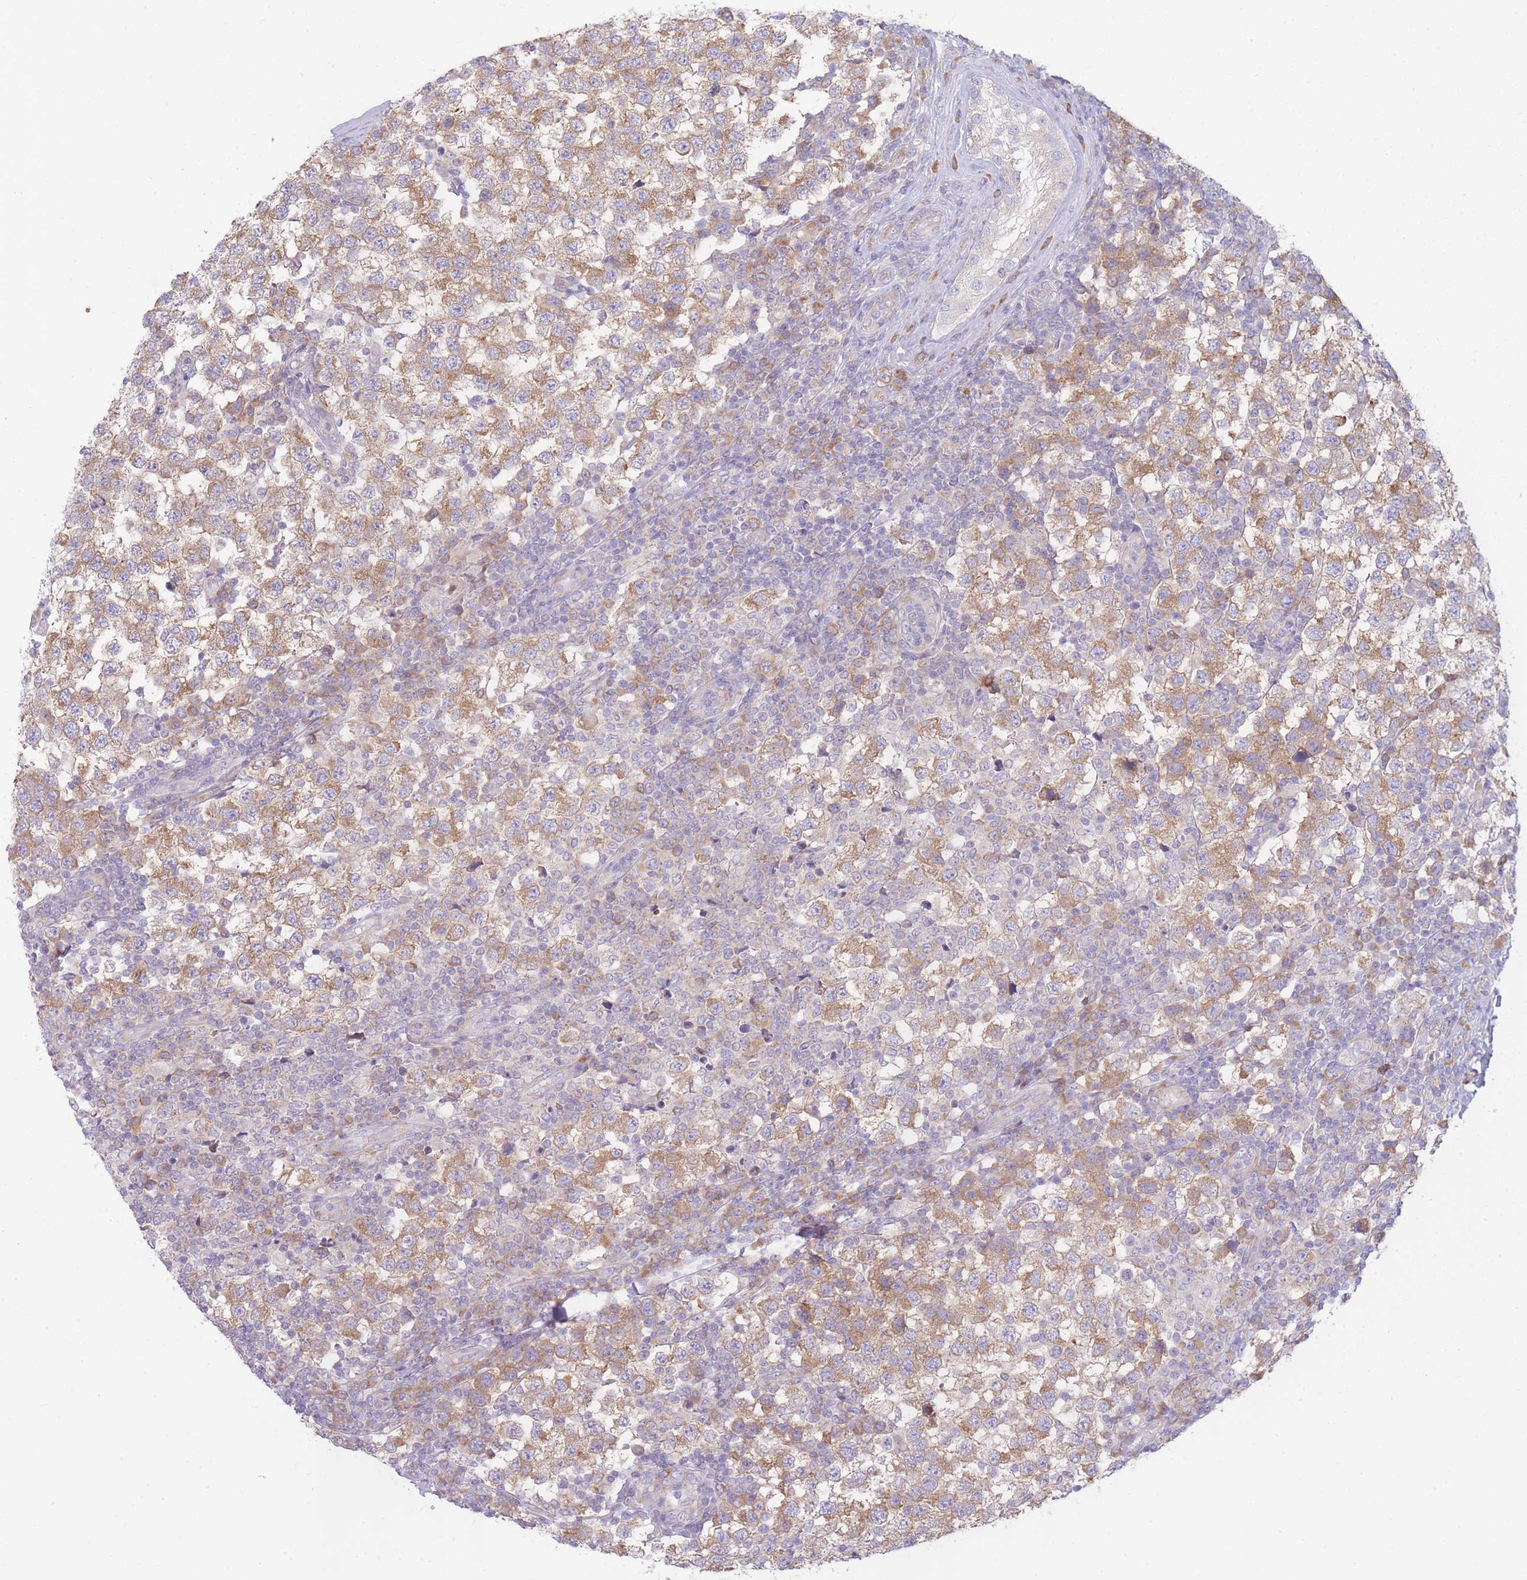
{"staining": {"intensity": "moderate", "quantity": ">75%", "location": "cytoplasmic/membranous"}, "tissue": "testis cancer", "cell_type": "Tumor cells", "image_type": "cancer", "snomed": [{"axis": "morphology", "description": "Seminoma, NOS"}, {"axis": "topography", "description": "Testis"}], "caption": "Protein expression analysis of seminoma (testis) shows moderate cytoplasmic/membranous expression in approximately >75% of tumor cells. The staining was performed using DAB (3,3'-diaminobenzidine), with brown indicating positive protein expression. Nuclei are stained blue with hematoxylin.", "gene": "OR5L2", "patient": {"sex": "male", "age": 34}}